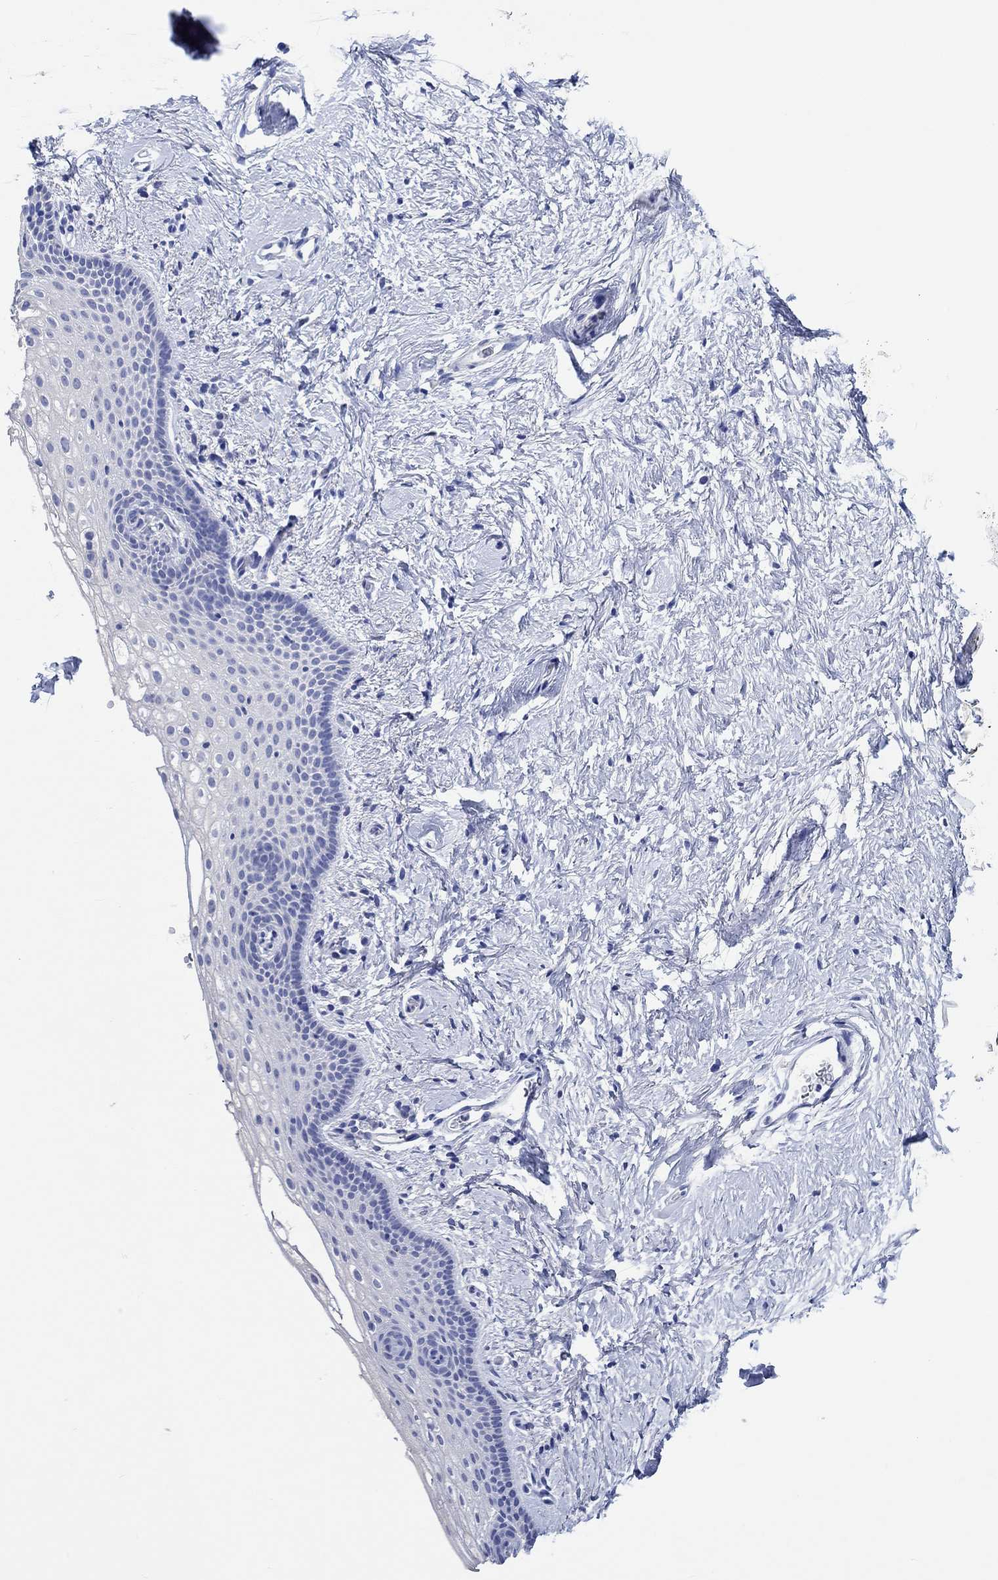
{"staining": {"intensity": "negative", "quantity": "none", "location": "none"}, "tissue": "vagina", "cell_type": "Squamous epithelial cells", "image_type": "normal", "snomed": [{"axis": "morphology", "description": "Normal tissue, NOS"}, {"axis": "topography", "description": "Vagina"}], "caption": "High power microscopy histopathology image of an immunohistochemistry micrograph of benign vagina, revealing no significant positivity in squamous epithelial cells. (DAB immunohistochemistry visualized using brightfield microscopy, high magnification).", "gene": "SHISA4", "patient": {"sex": "female", "age": 61}}